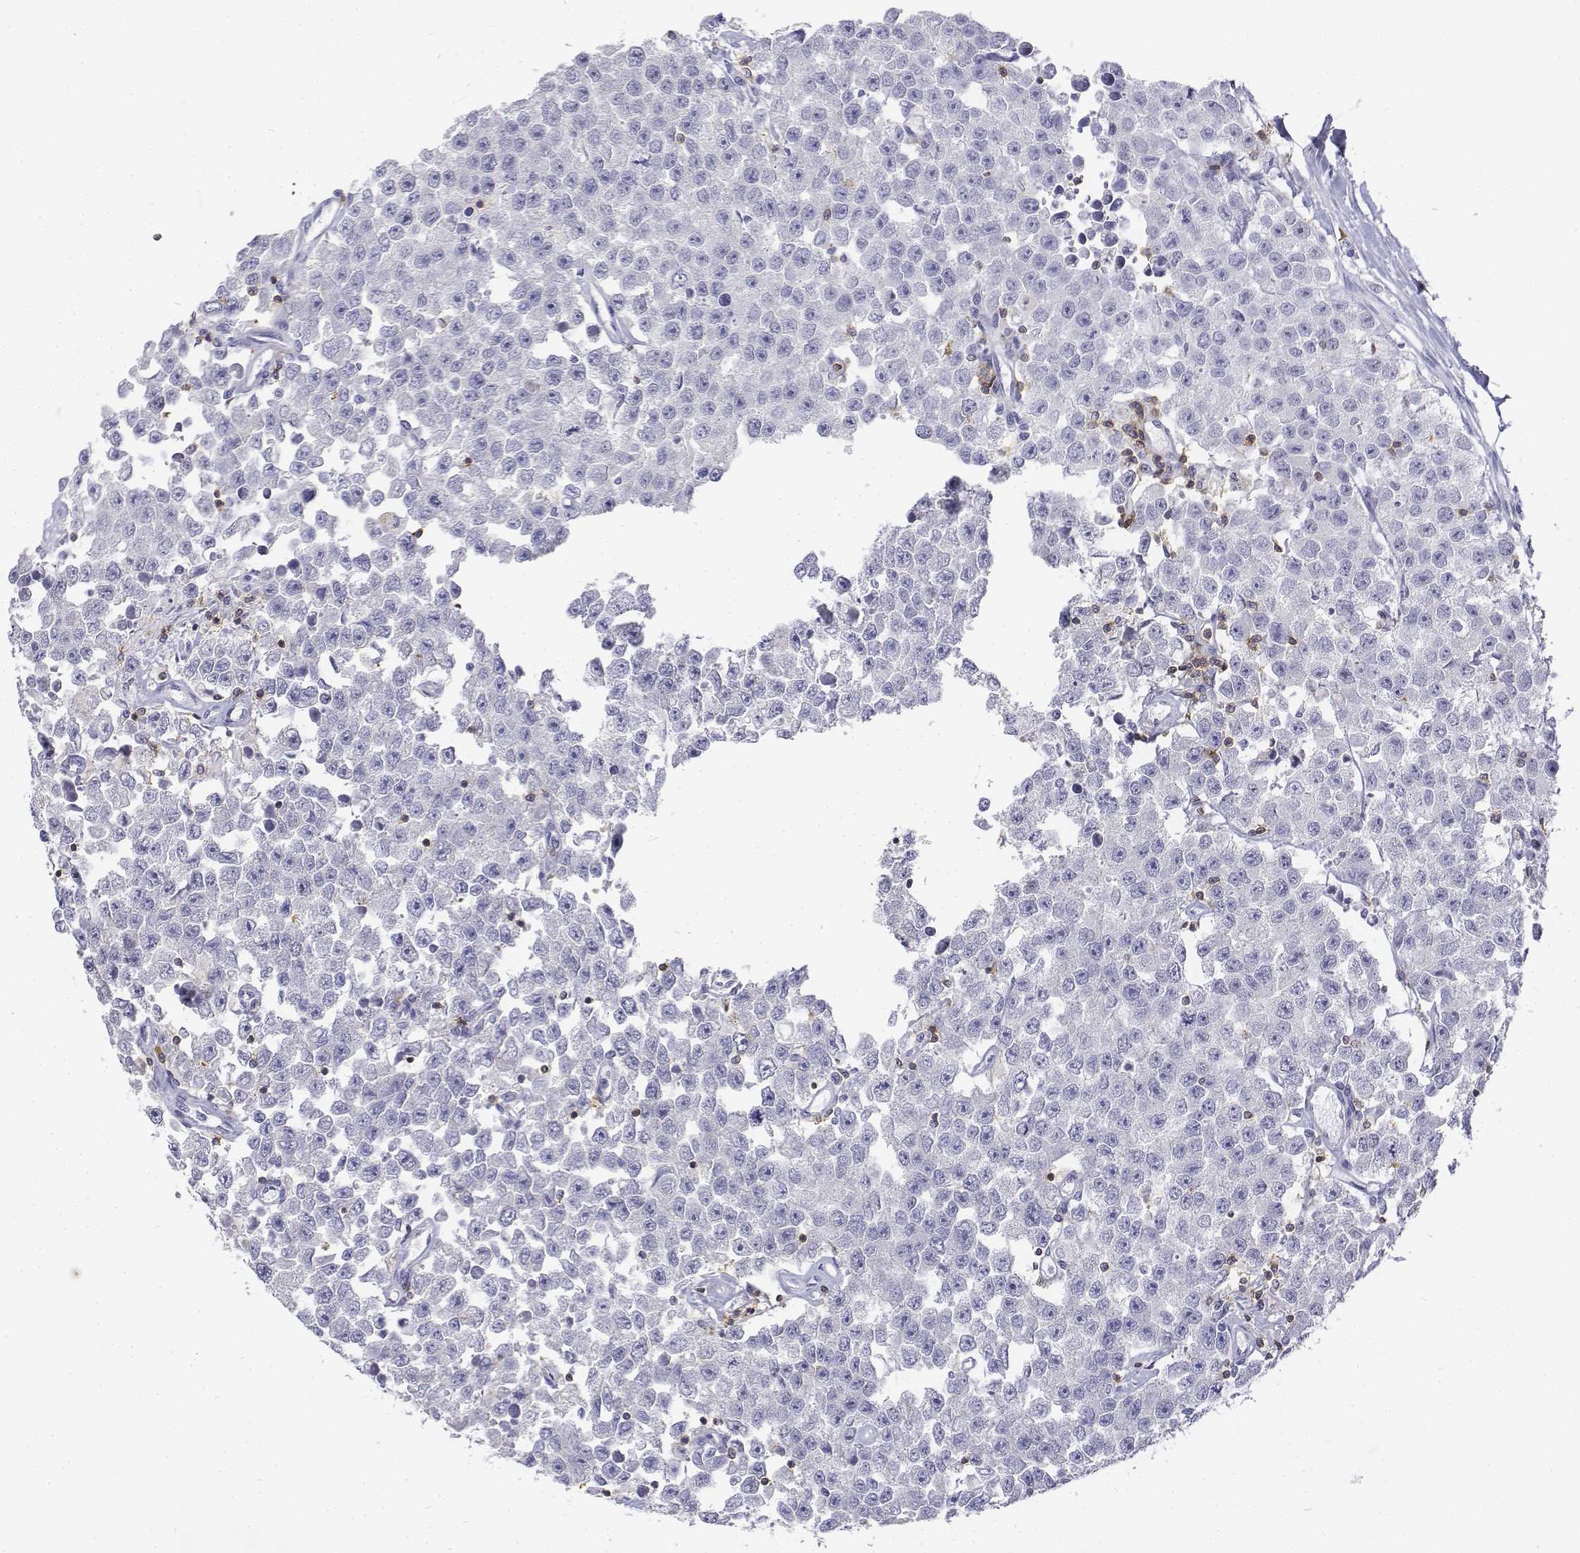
{"staining": {"intensity": "negative", "quantity": "none", "location": "none"}, "tissue": "testis cancer", "cell_type": "Tumor cells", "image_type": "cancer", "snomed": [{"axis": "morphology", "description": "Seminoma, NOS"}, {"axis": "topography", "description": "Testis"}], "caption": "DAB immunohistochemical staining of human testis cancer reveals no significant staining in tumor cells.", "gene": "CD3E", "patient": {"sex": "male", "age": 52}}